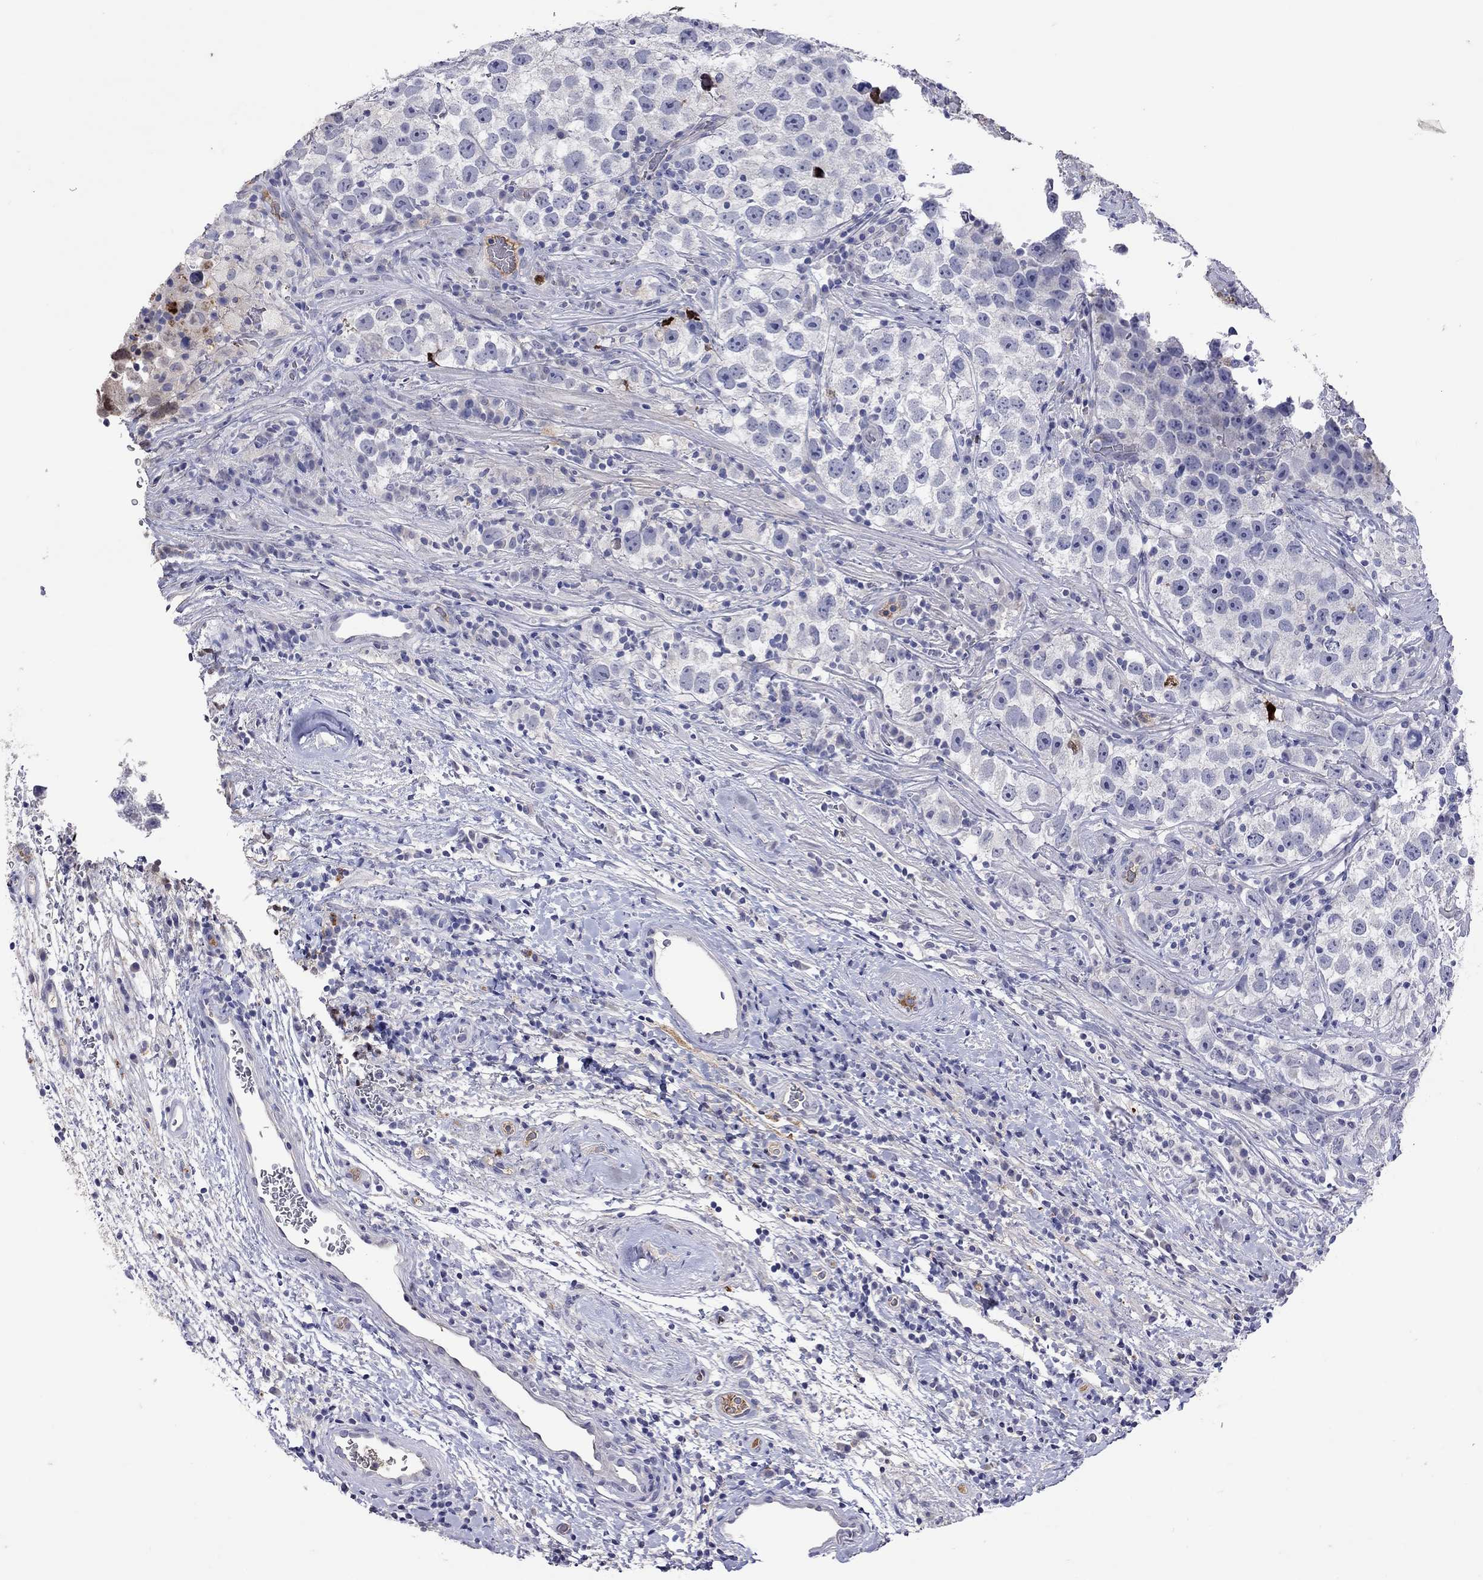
{"staining": {"intensity": "negative", "quantity": "none", "location": "none"}, "tissue": "testis cancer", "cell_type": "Tumor cells", "image_type": "cancer", "snomed": [{"axis": "morphology", "description": "Normal tissue, NOS"}, {"axis": "morphology", "description": "Seminoma, NOS"}, {"axis": "topography", "description": "Testis"}], "caption": "Immunohistochemistry (IHC) photomicrograph of neoplastic tissue: human testis seminoma stained with DAB reveals no significant protein expression in tumor cells.", "gene": "SERPINA3", "patient": {"sex": "male", "age": 31}}